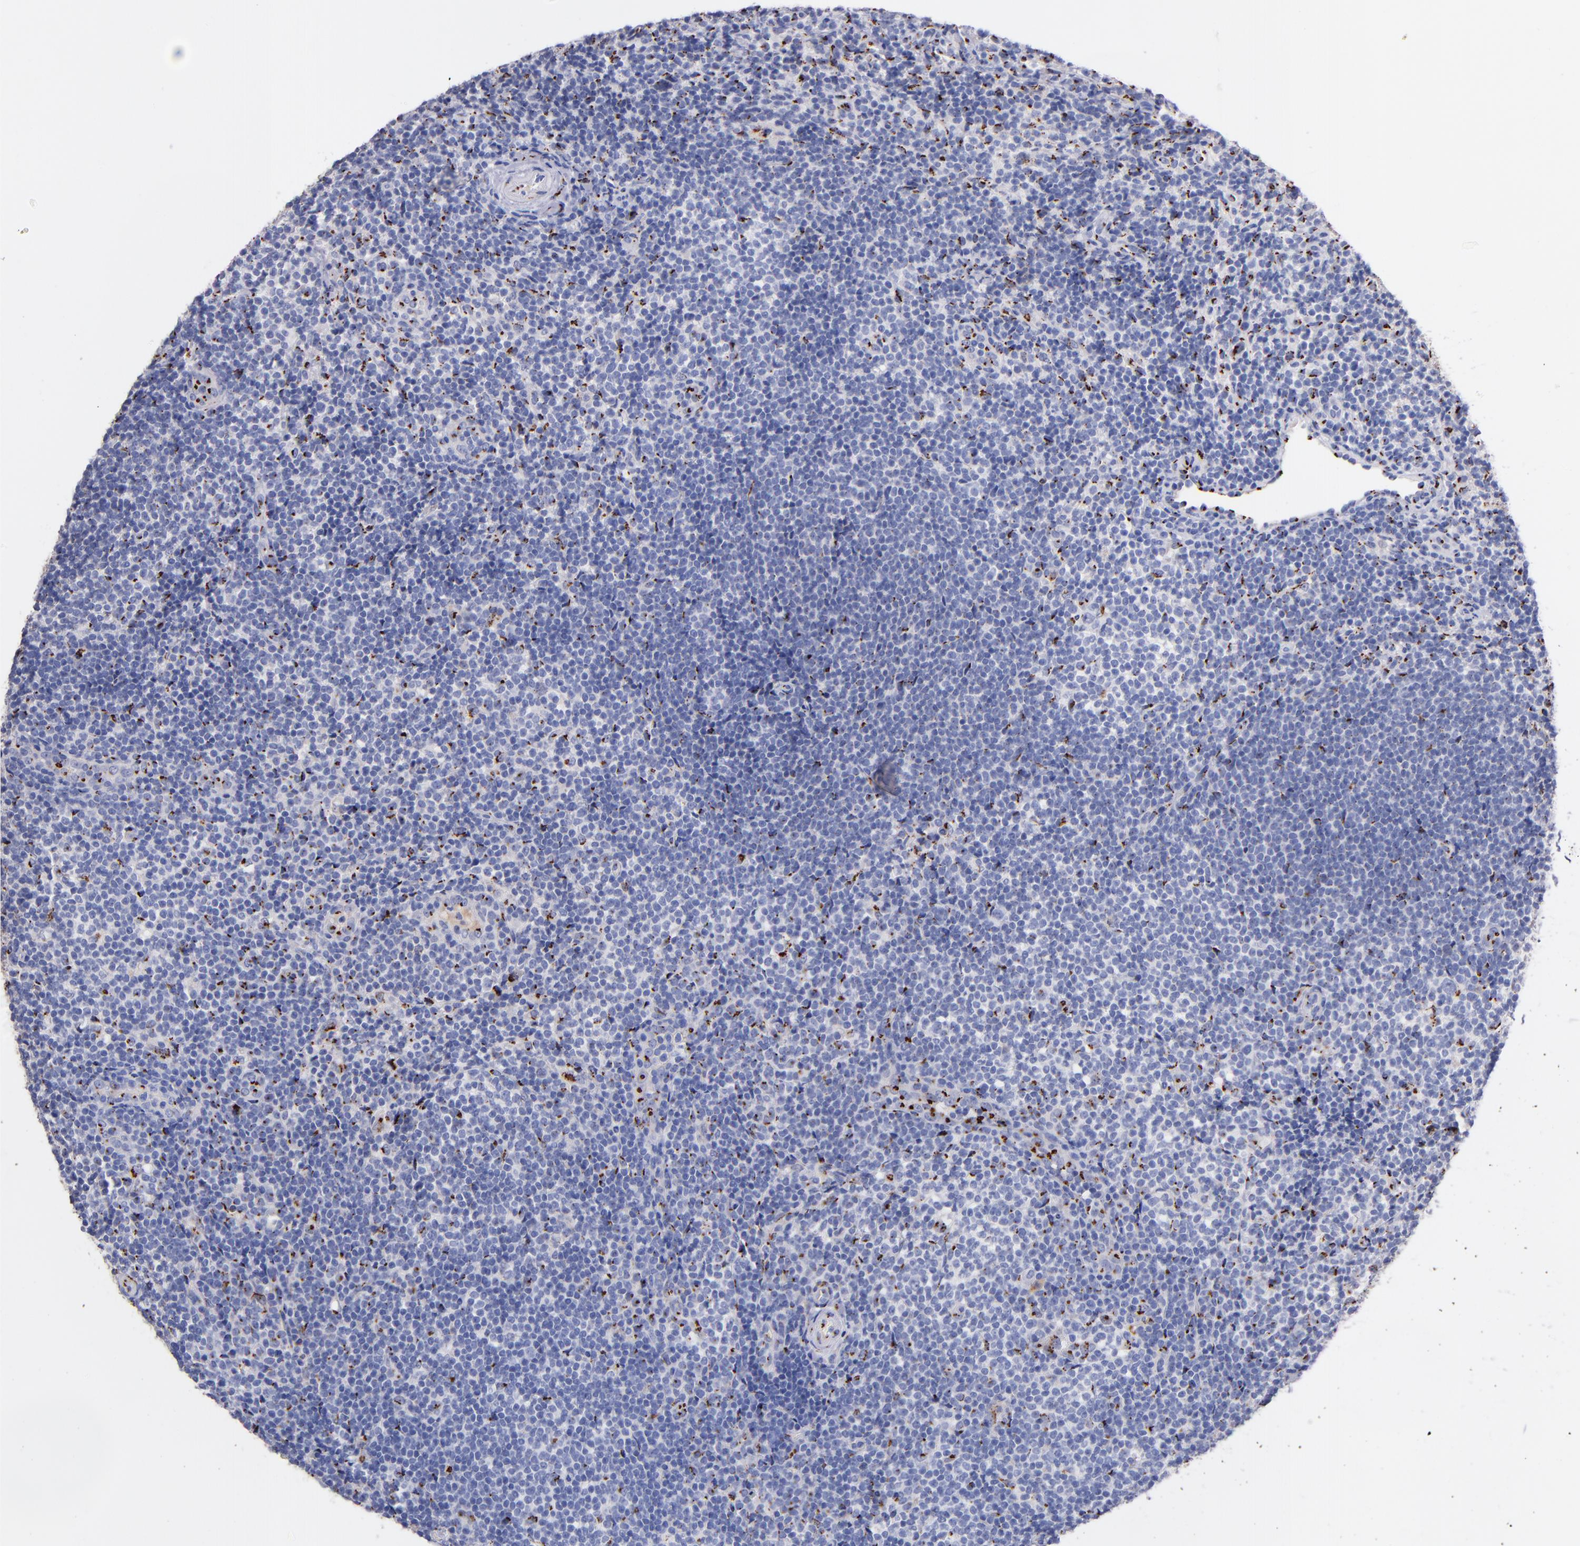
{"staining": {"intensity": "strong", "quantity": "<25%", "location": "cytoplasmic/membranous"}, "tissue": "lymphoma", "cell_type": "Tumor cells", "image_type": "cancer", "snomed": [{"axis": "morphology", "description": "Malignant lymphoma, non-Hodgkin's type, Low grade"}, {"axis": "topography", "description": "Lymph node"}], "caption": "Tumor cells demonstrate strong cytoplasmic/membranous staining in about <25% of cells in lymphoma.", "gene": "GOLIM4", "patient": {"sex": "female", "age": 76}}